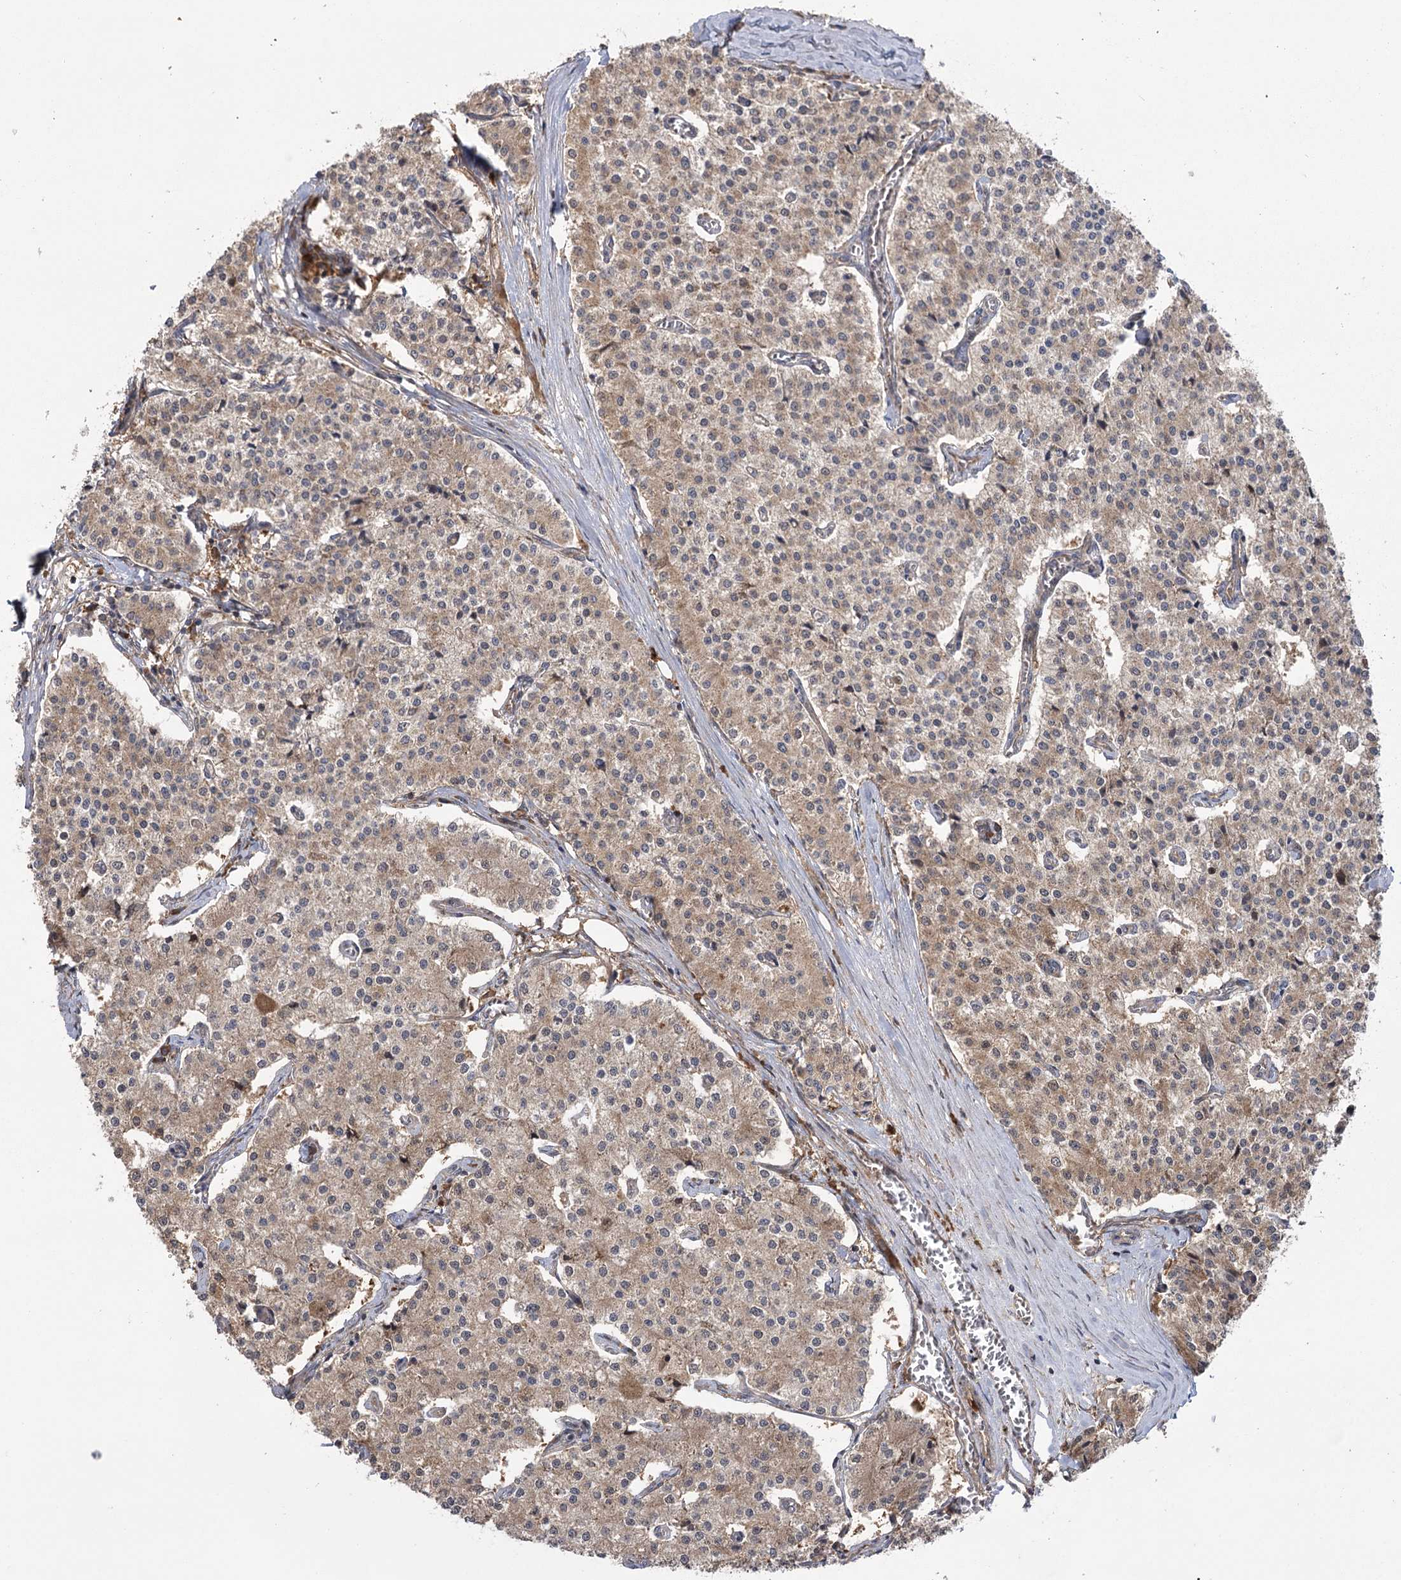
{"staining": {"intensity": "weak", "quantity": ">75%", "location": "cytoplasmic/membranous"}, "tissue": "carcinoid", "cell_type": "Tumor cells", "image_type": "cancer", "snomed": [{"axis": "morphology", "description": "Carcinoid, malignant, NOS"}, {"axis": "topography", "description": "Colon"}], "caption": "Immunohistochemistry (IHC) of malignant carcinoid displays low levels of weak cytoplasmic/membranous staining in approximately >75% of tumor cells.", "gene": "KCNN2", "patient": {"sex": "female", "age": 52}}